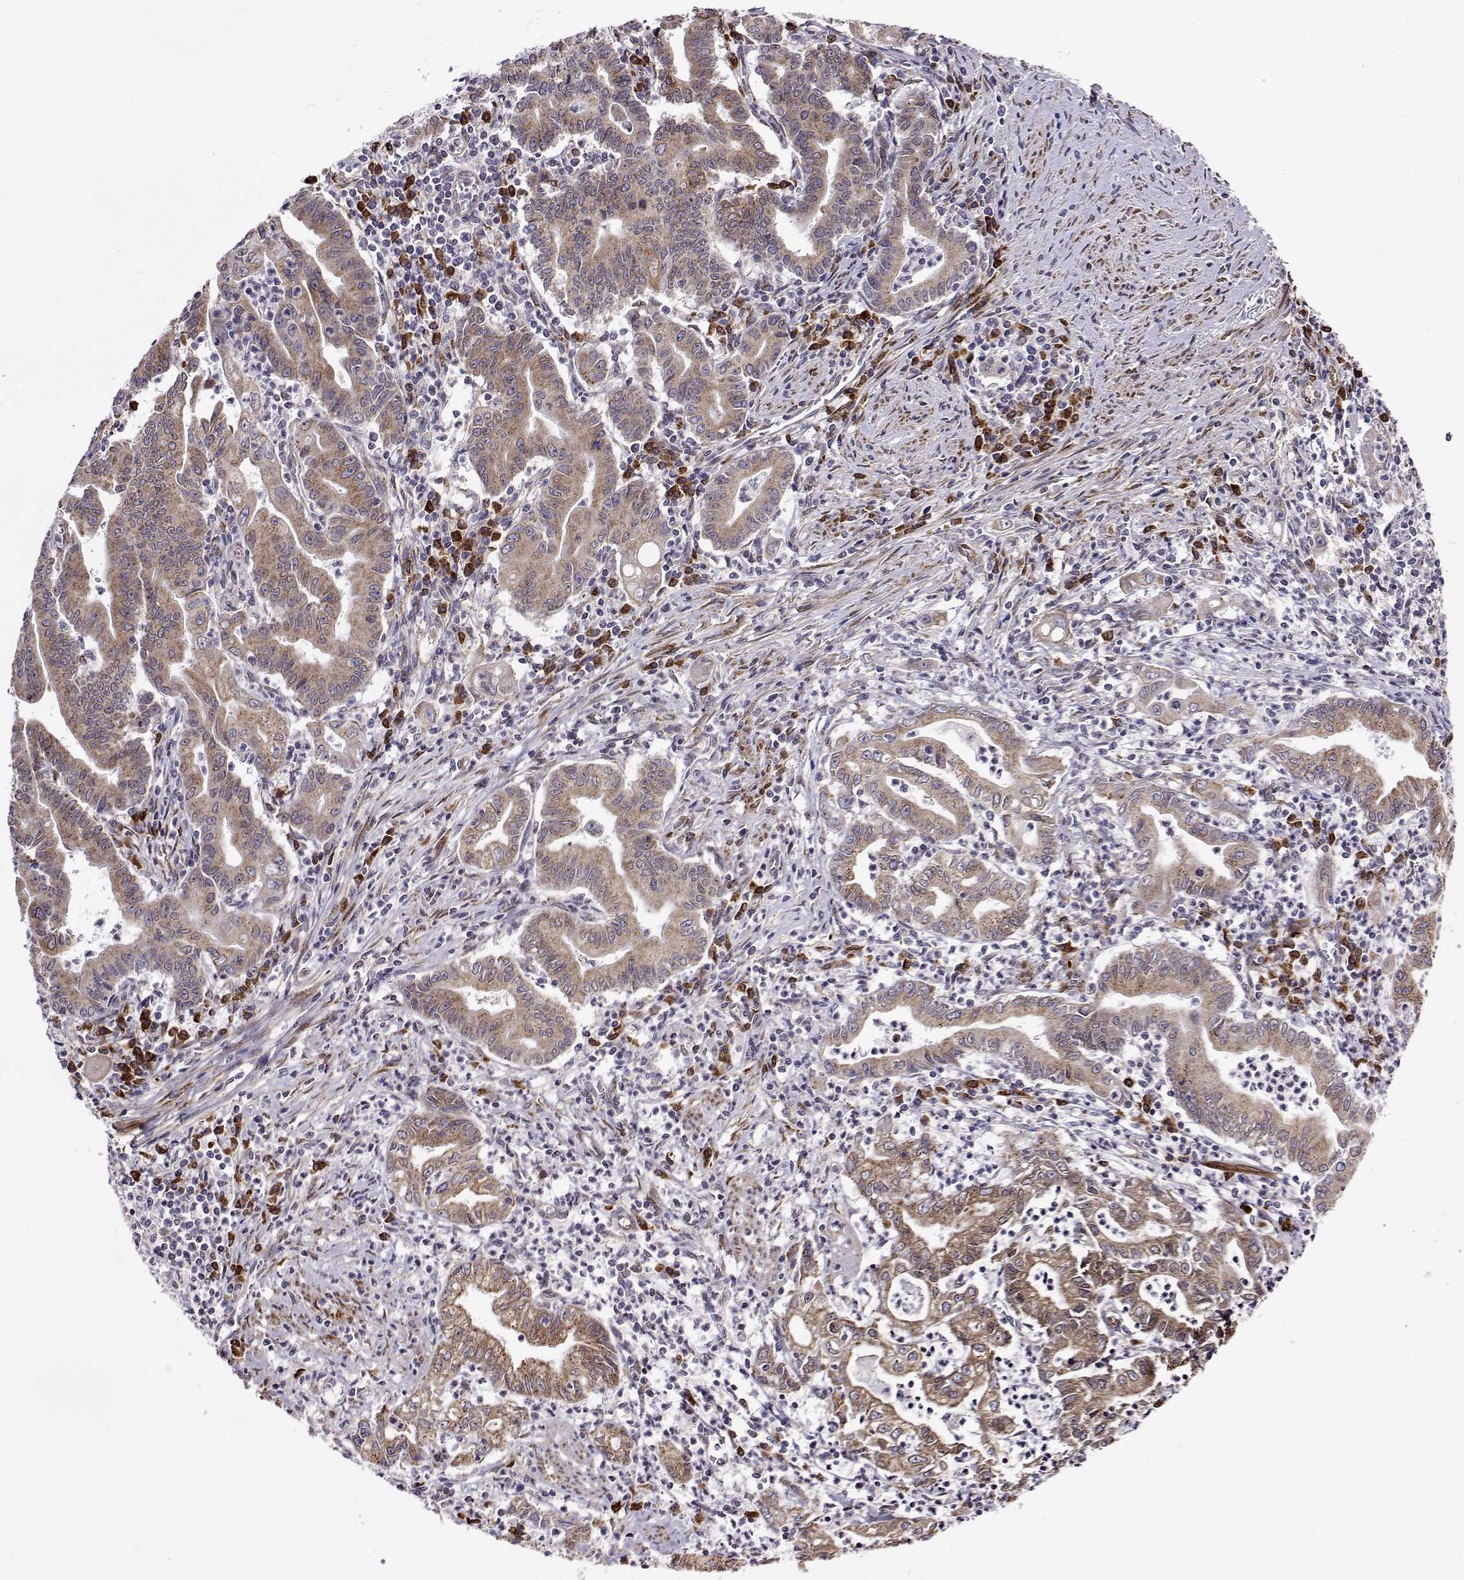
{"staining": {"intensity": "weak", "quantity": ">75%", "location": "cytoplasmic/membranous"}, "tissue": "stomach cancer", "cell_type": "Tumor cells", "image_type": "cancer", "snomed": [{"axis": "morphology", "description": "Adenocarcinoma, NOS"}, {"axis": "topography", "description": "Stomach, upper"}], "caption": "Human adenocarcinoma (stomach) stained with a protein marker reveals weak staining in tumor cells.", "gene": "PGRMC2", "patient": {"sex": "female", "age": 79}}